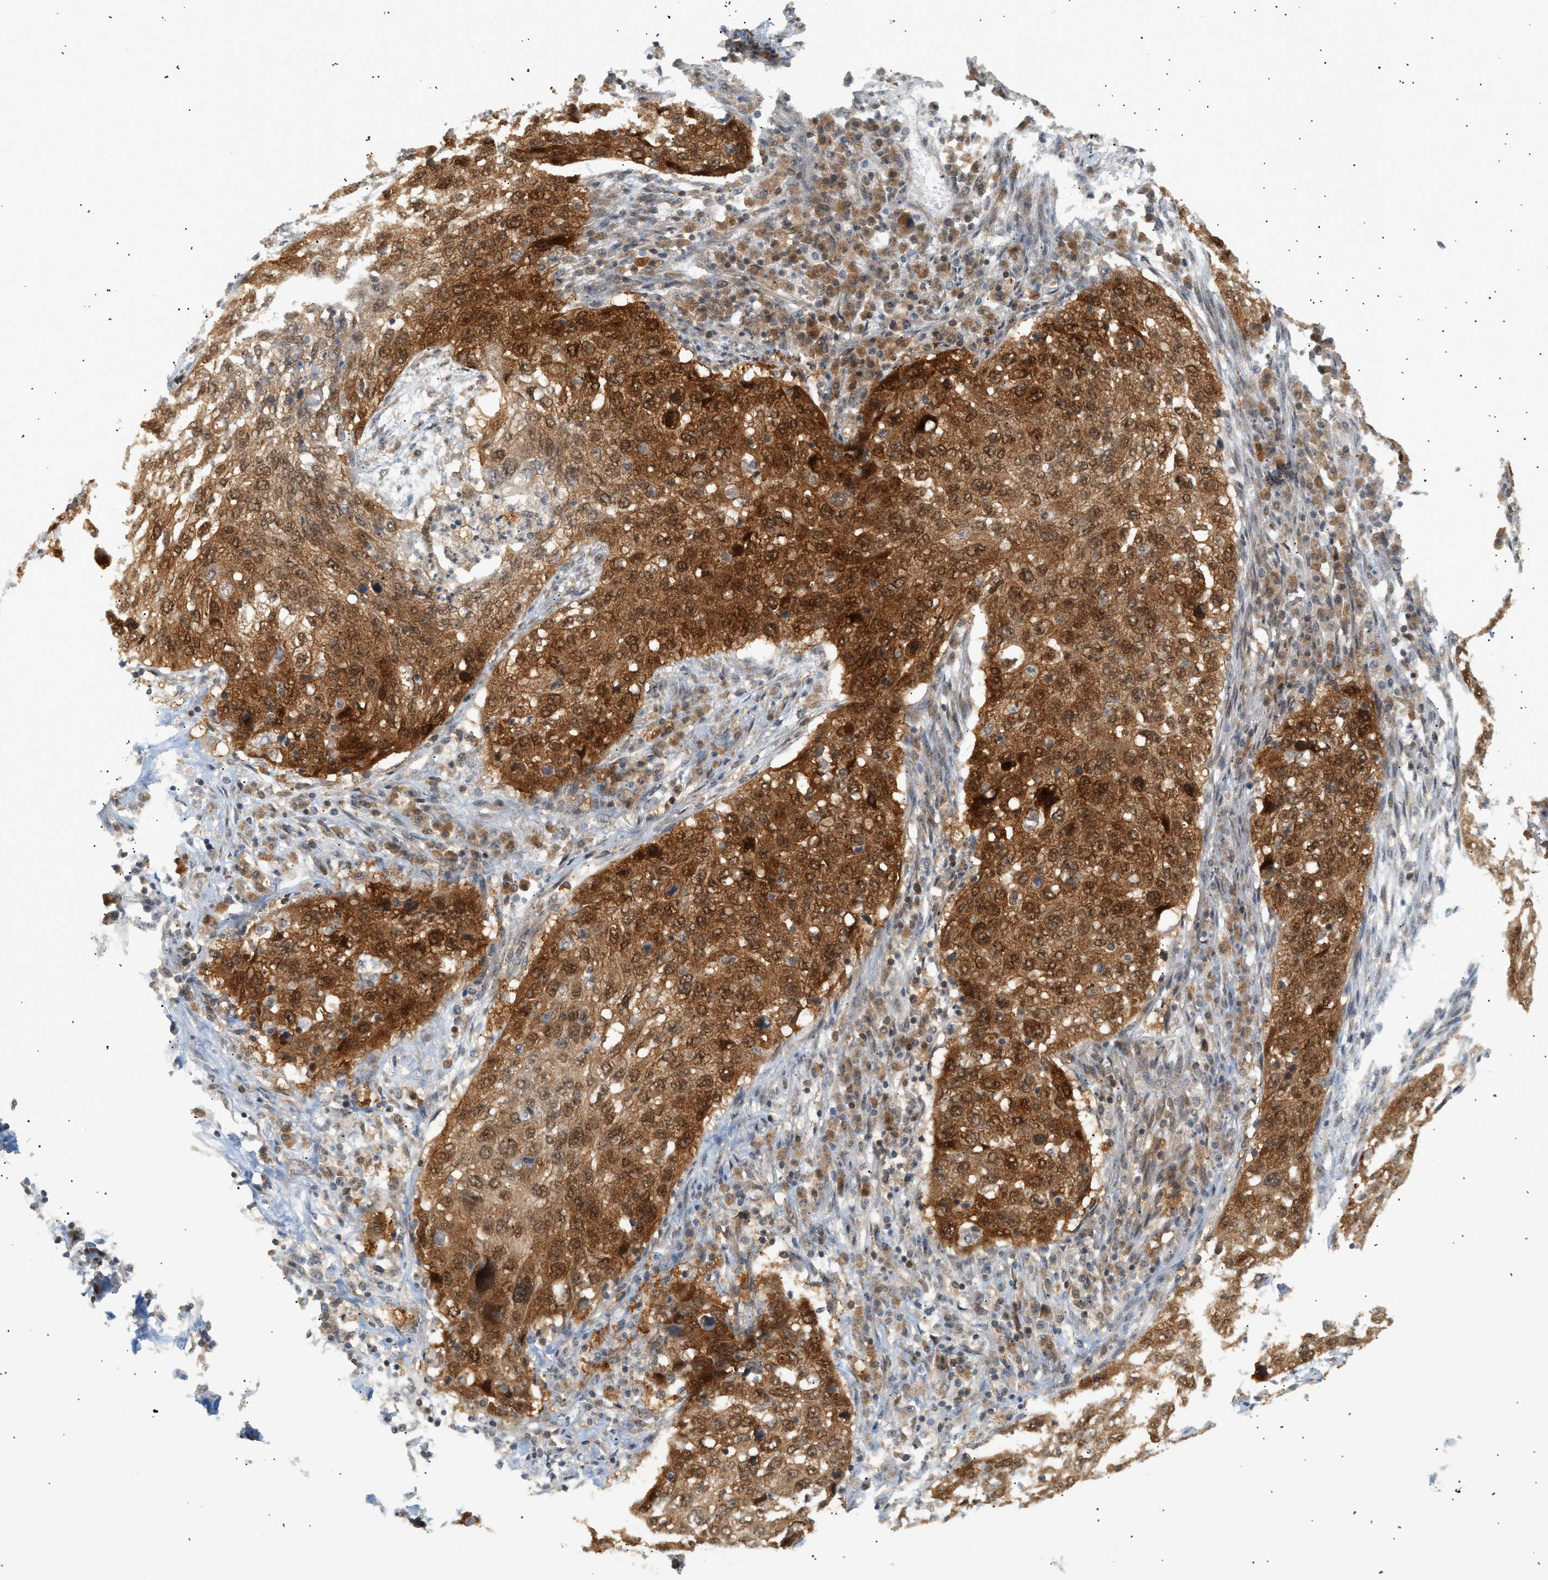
{"staining": {"intensity": "strong", "quantity": ">75%", "location": "cytoplasmic/membranous,nuclear"}, "tissue": "lung cancer", "cell_type": "Tumor cells", "image_type": "cancer", "snomed": [{"axis": "morphology", "description": "Squamous cell carcinoma, NOS"}, {"axis": "topography", "description": "Lung"}], "caption": "Tumor cells exhibit strong cytoplasmic/membranous and nuclear expression in approximately >75% of cells in lung cancer (squamous cell carcinoma).", "gene": "SHC1", "patient": {"sex": "female", "age": 63}}